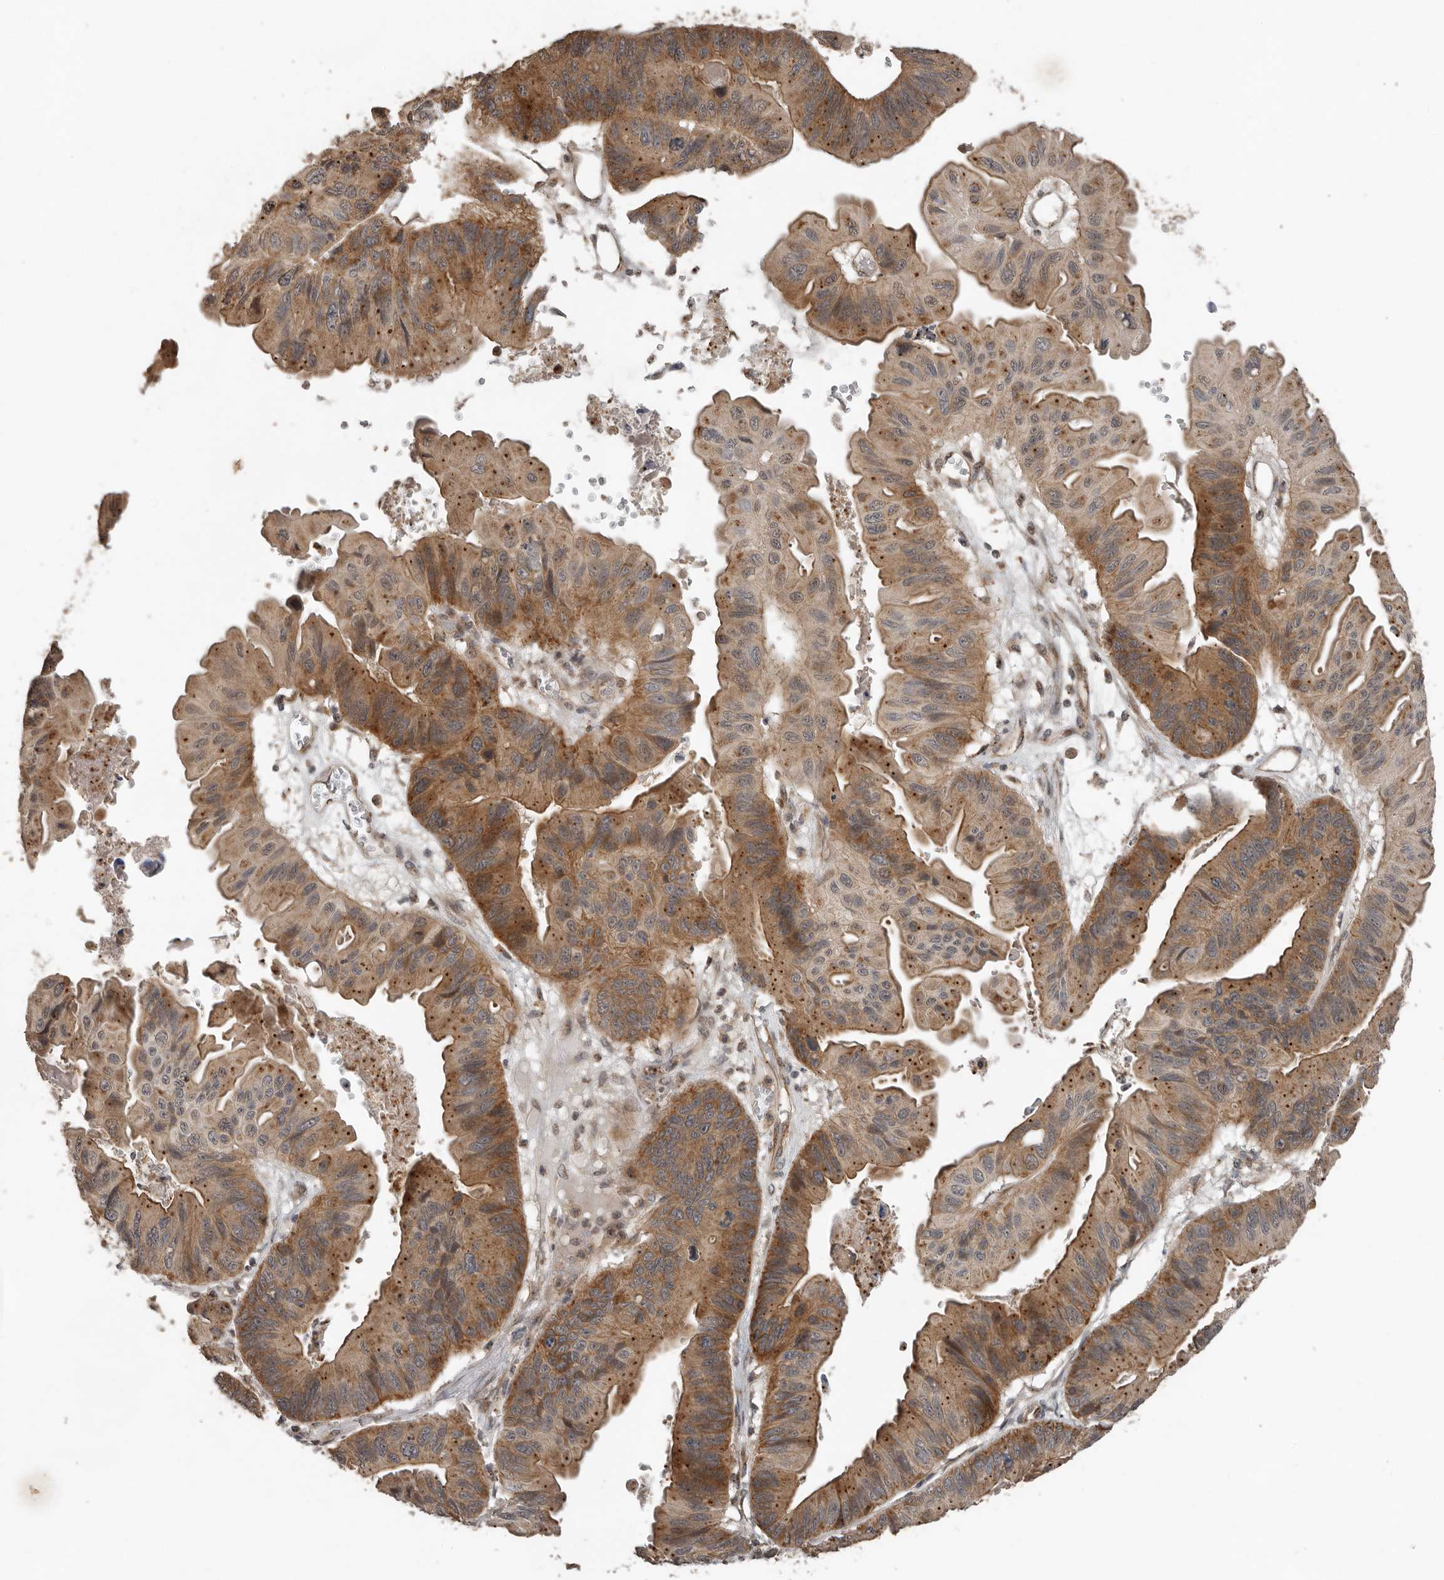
{"staining": {"intensity": "strong", "quantity": "25%-75%", "location": "cytoplasmic/membranous"}, "tissue": "ovarian cancer", "cell_type": "Tumor cells", "image_type": "cancer", "snomed": [{"axis": "morphology", "description": "Cystadenocarcinoma, mucinous, NOS"}, {"axis": "topography", "description": "Ovary"}], "caption": "This image displays ovarian mucinous cystadenocarcinoma stained with immunohistochemistry to label a protein in brown. The cytoplasmic/membranous of tumor cells show strong positivity for the protein. Nuclei are counter-stained blue.", "gene": "CEP350", "patient": {"sex": "female", "age": 61}}